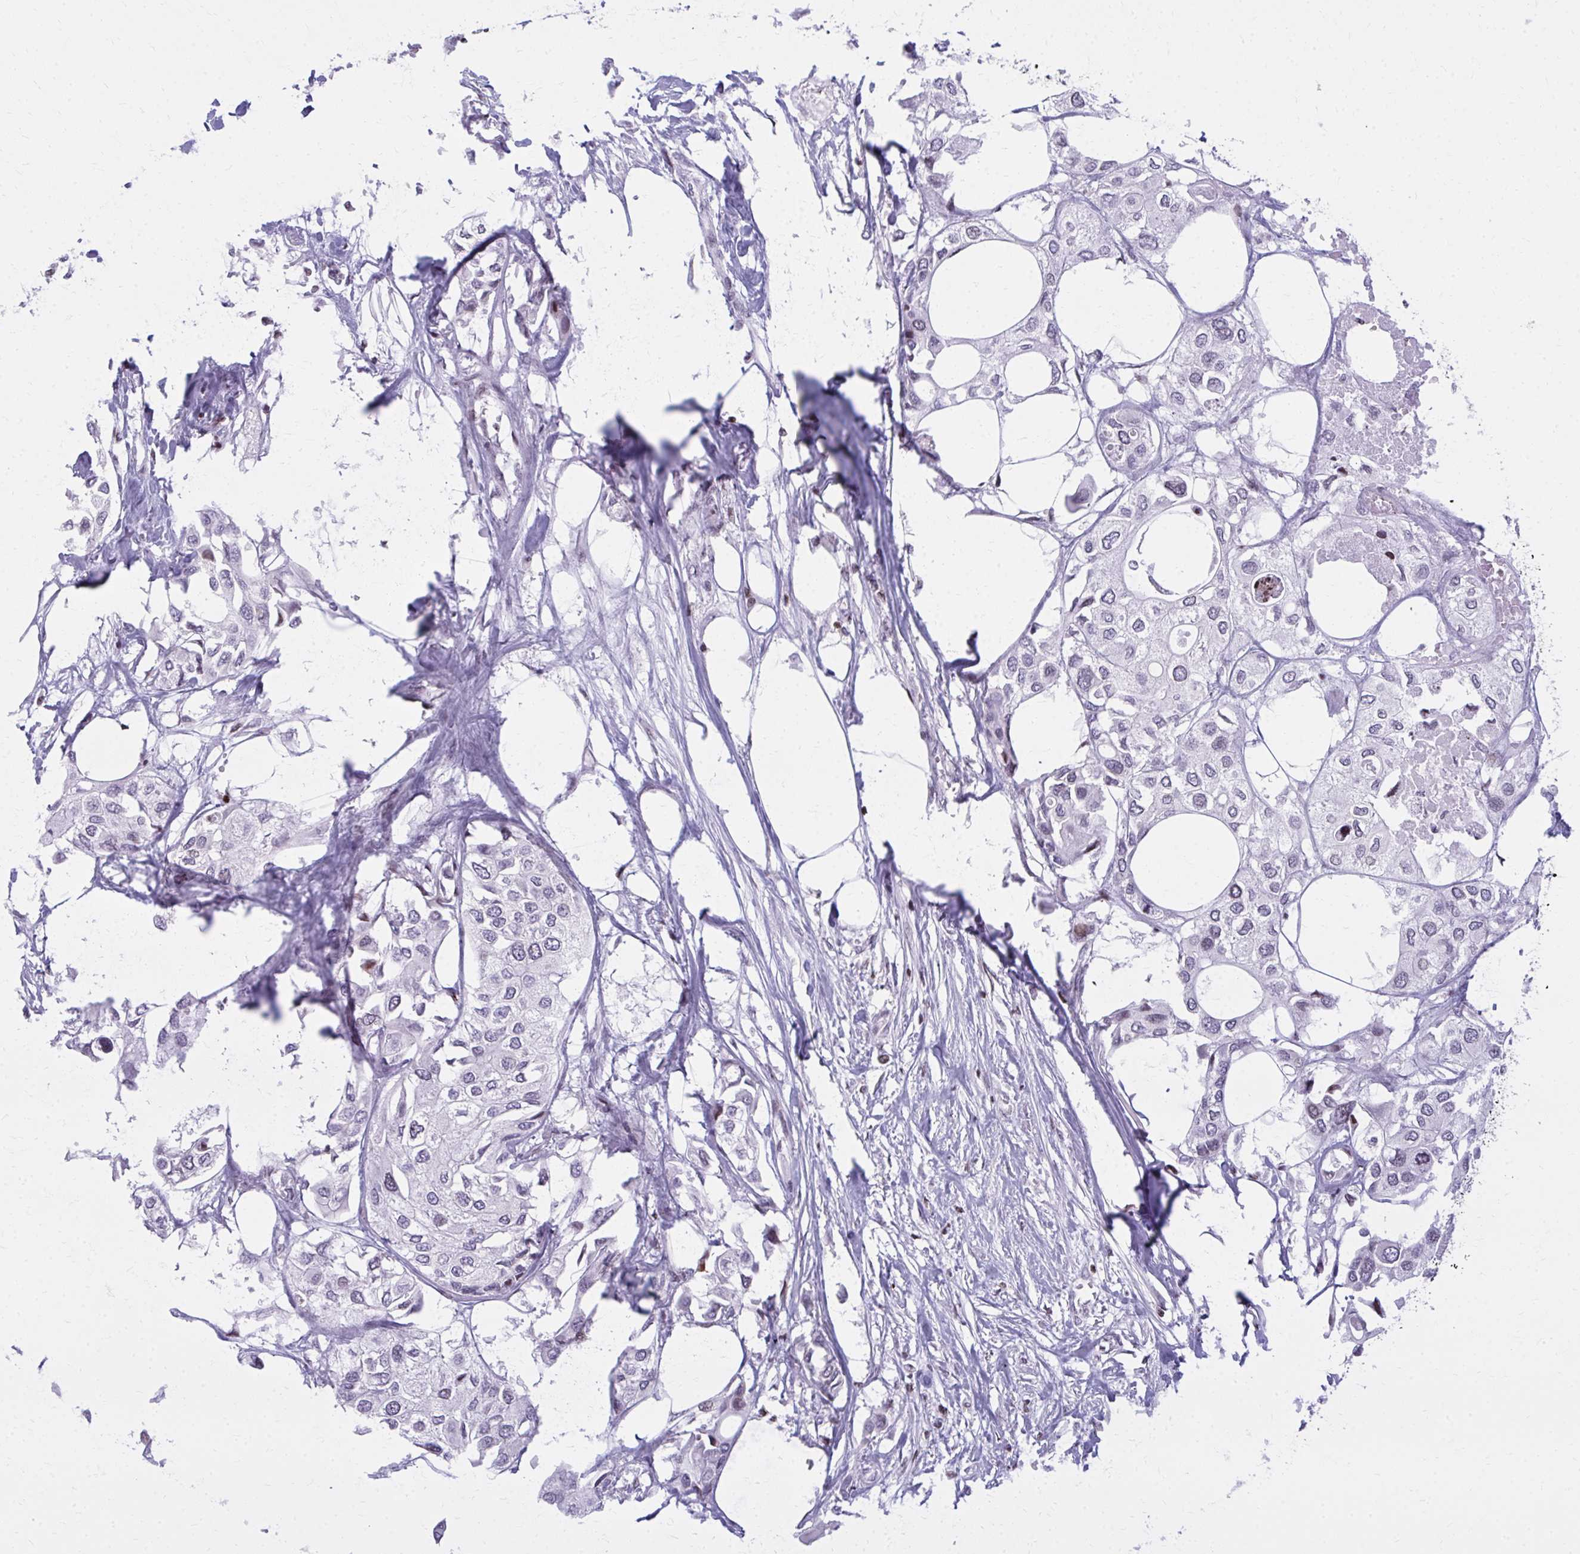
{"staining": {"intensity": "negative", "quantity": "none", "location": "none"}, "tissue": "urothelial cancer", "cell_type": "Tumor cells", "image_type": "cancer", "snomed": [{"axis": "morphology", "description": "Urothelial carcinoma, High grade"}, {"axis": "topography", "description": "Urinary bladder"}], "caption": "Immunohistochemistry (IHC) micrograph of urothelial cancer stained for a protein (brown), which displays no expression in tumor cells.", "gene": "AP5M1", "patient": {"sex": "male", "age": 64}}